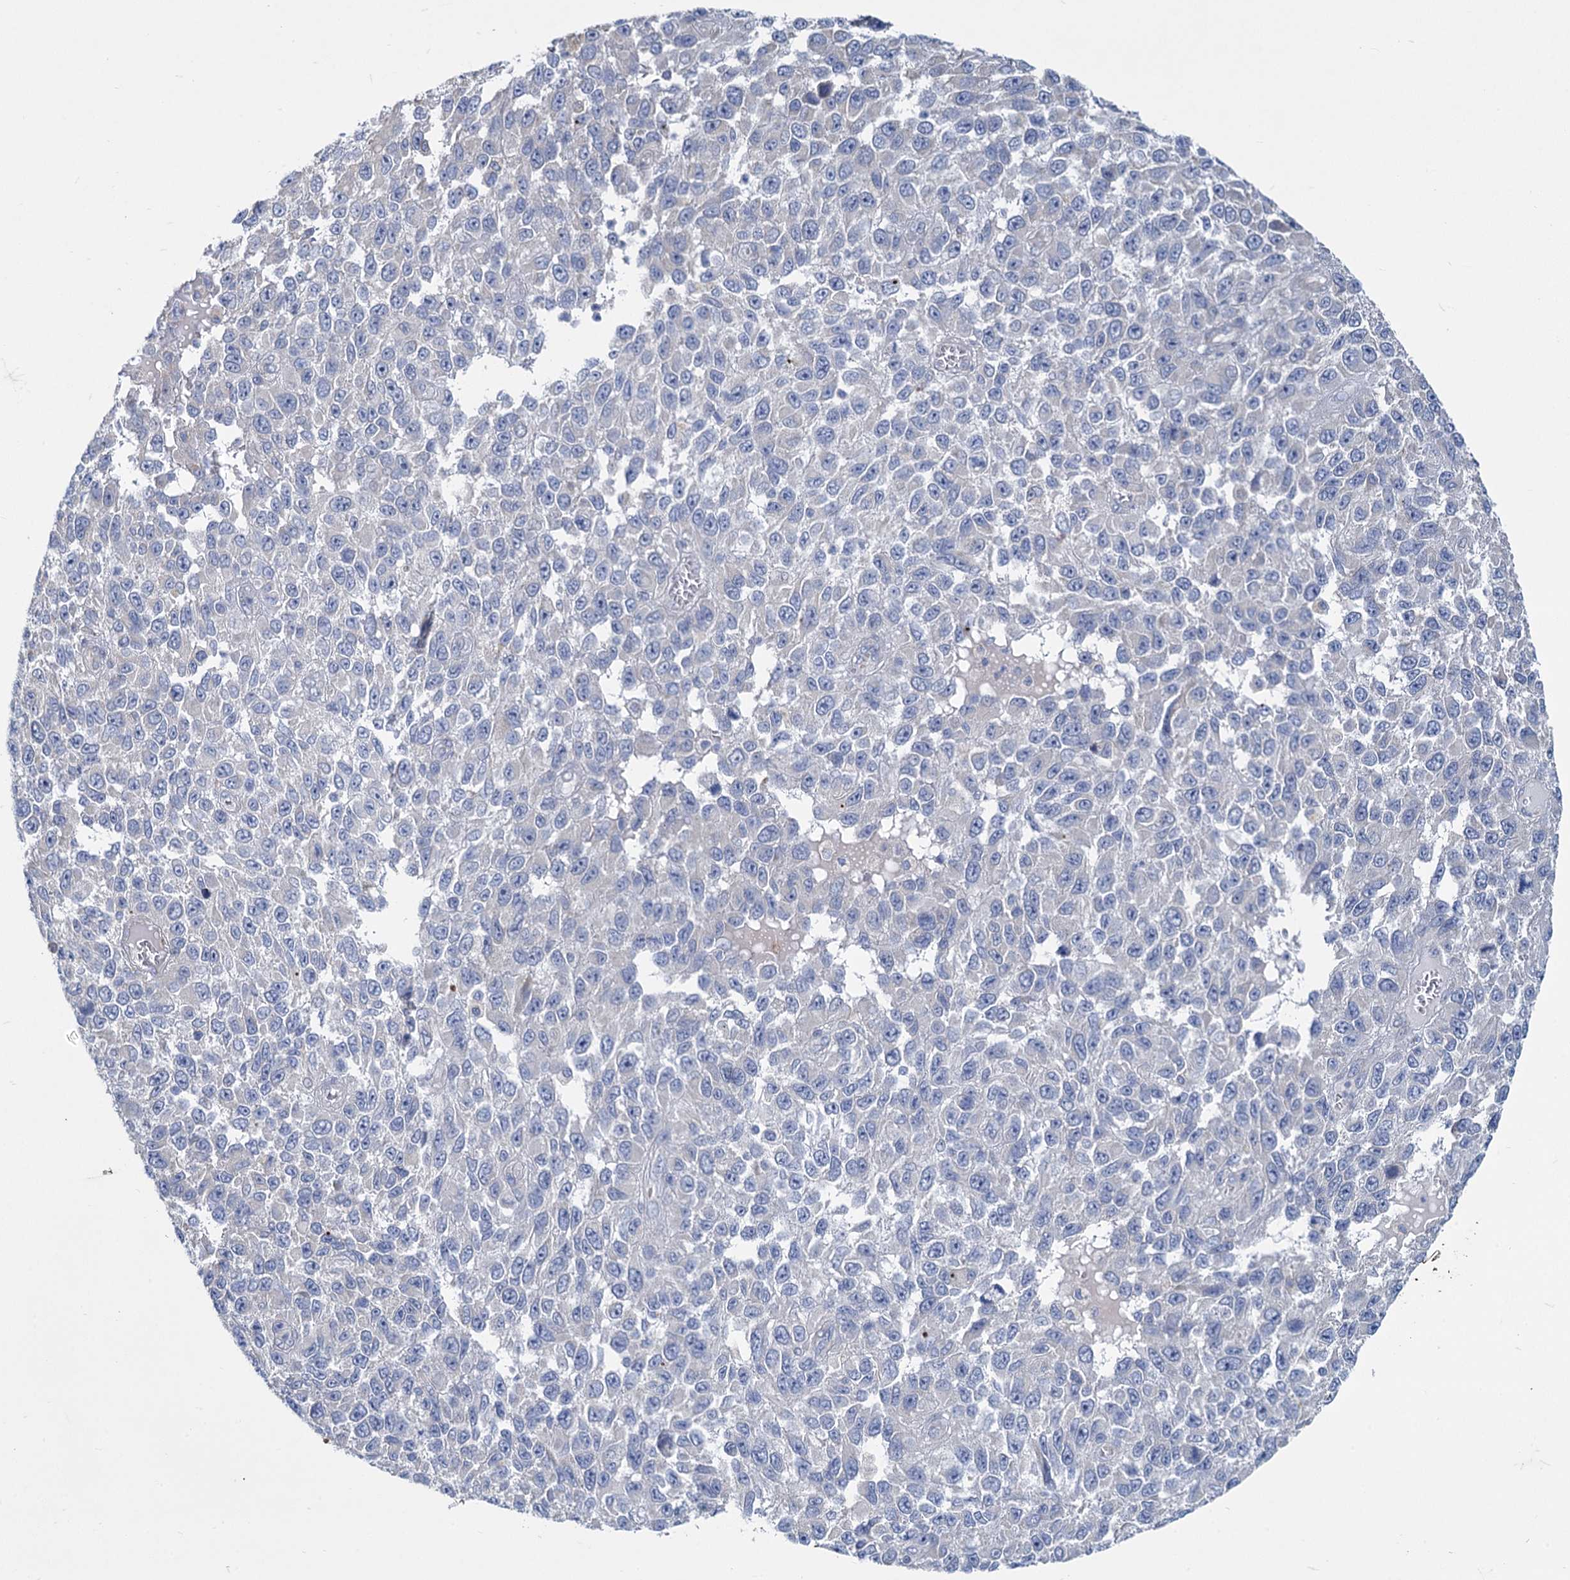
{"staining": {"intensity": "negative", "quantity": "none", "location": "none"}, "tissue": "melanoma", "cell_type": "Tumor cells", "image_type": "cancer", "snomed": [{"axis": "morphology", "description": "Normal tissue, NOS"}, {"axis": "morphology", "description": "Malignant melanoma, NOS"}, {"axis": "topography", "description": "Skin"}], "caption": "DAB immunohistochemical staining of human melanoma demonstrates no significant staining in tumor cells. The staining was performed using DAB to visualize the protein expression in brown, while the nuclei were stained in blue with hematoxylin (Magnification: 20x).", "gene": "PRSS35", "patient": {"sex": "female", "age": 96}}